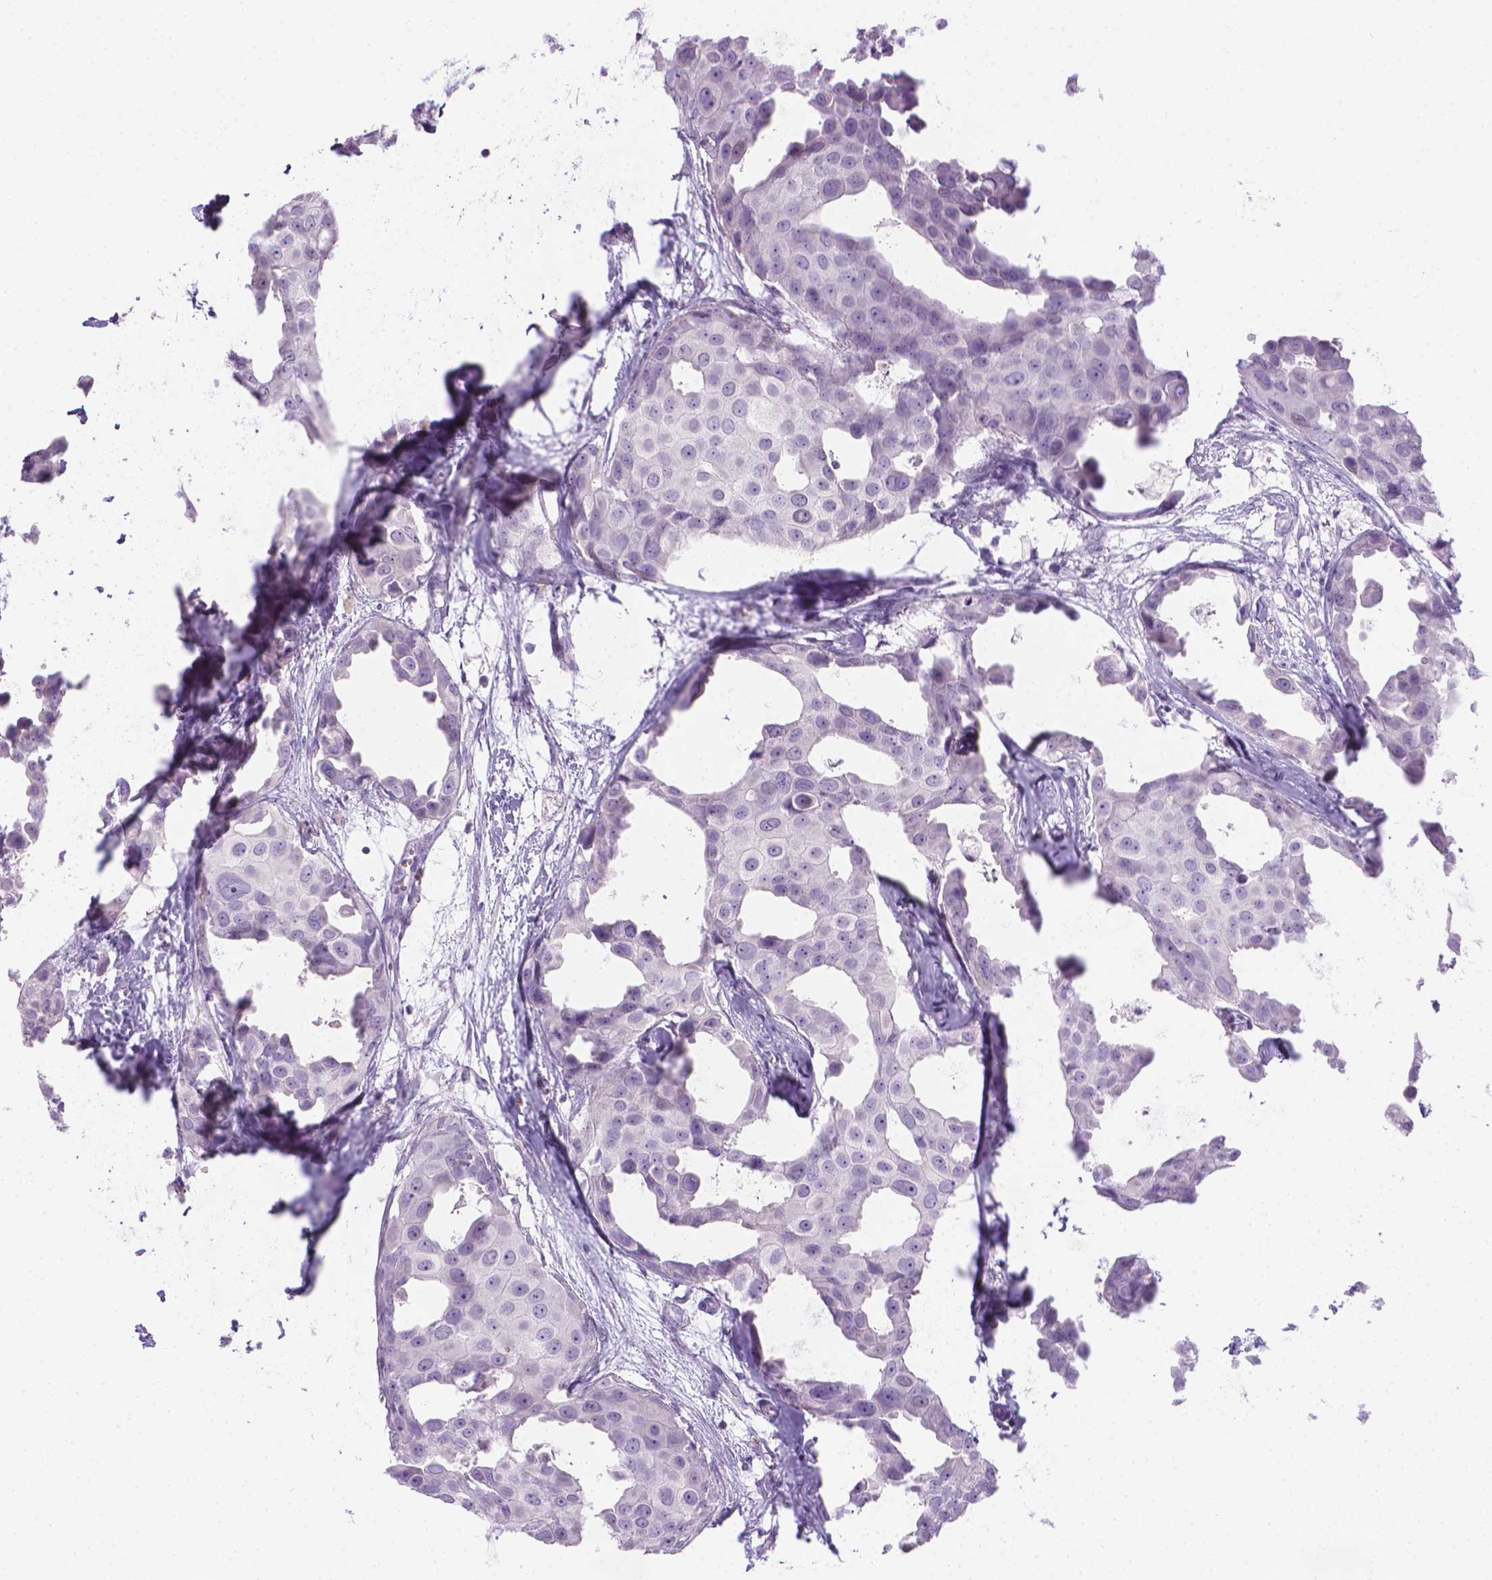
{"staining": {"intensity": "negative", "quantity": "none", "location": "none"}, "tissue": "breast cancer", "cell_type": "Tumor cells", "image_type": "cancer", "snomed": [{"axis": "morphology", "description": "Duct carcinoma"}, {"axis": "topography", "description": "Breast"}], "caption": "An immunohistochemistry histopathology image of intraductal carcinoma (breast) is shown. There is no staining in tumor cells of intraductal carcinoma (breast).", "gene": "SPAG6", "patient": {"sex": "female", "age": 38}}